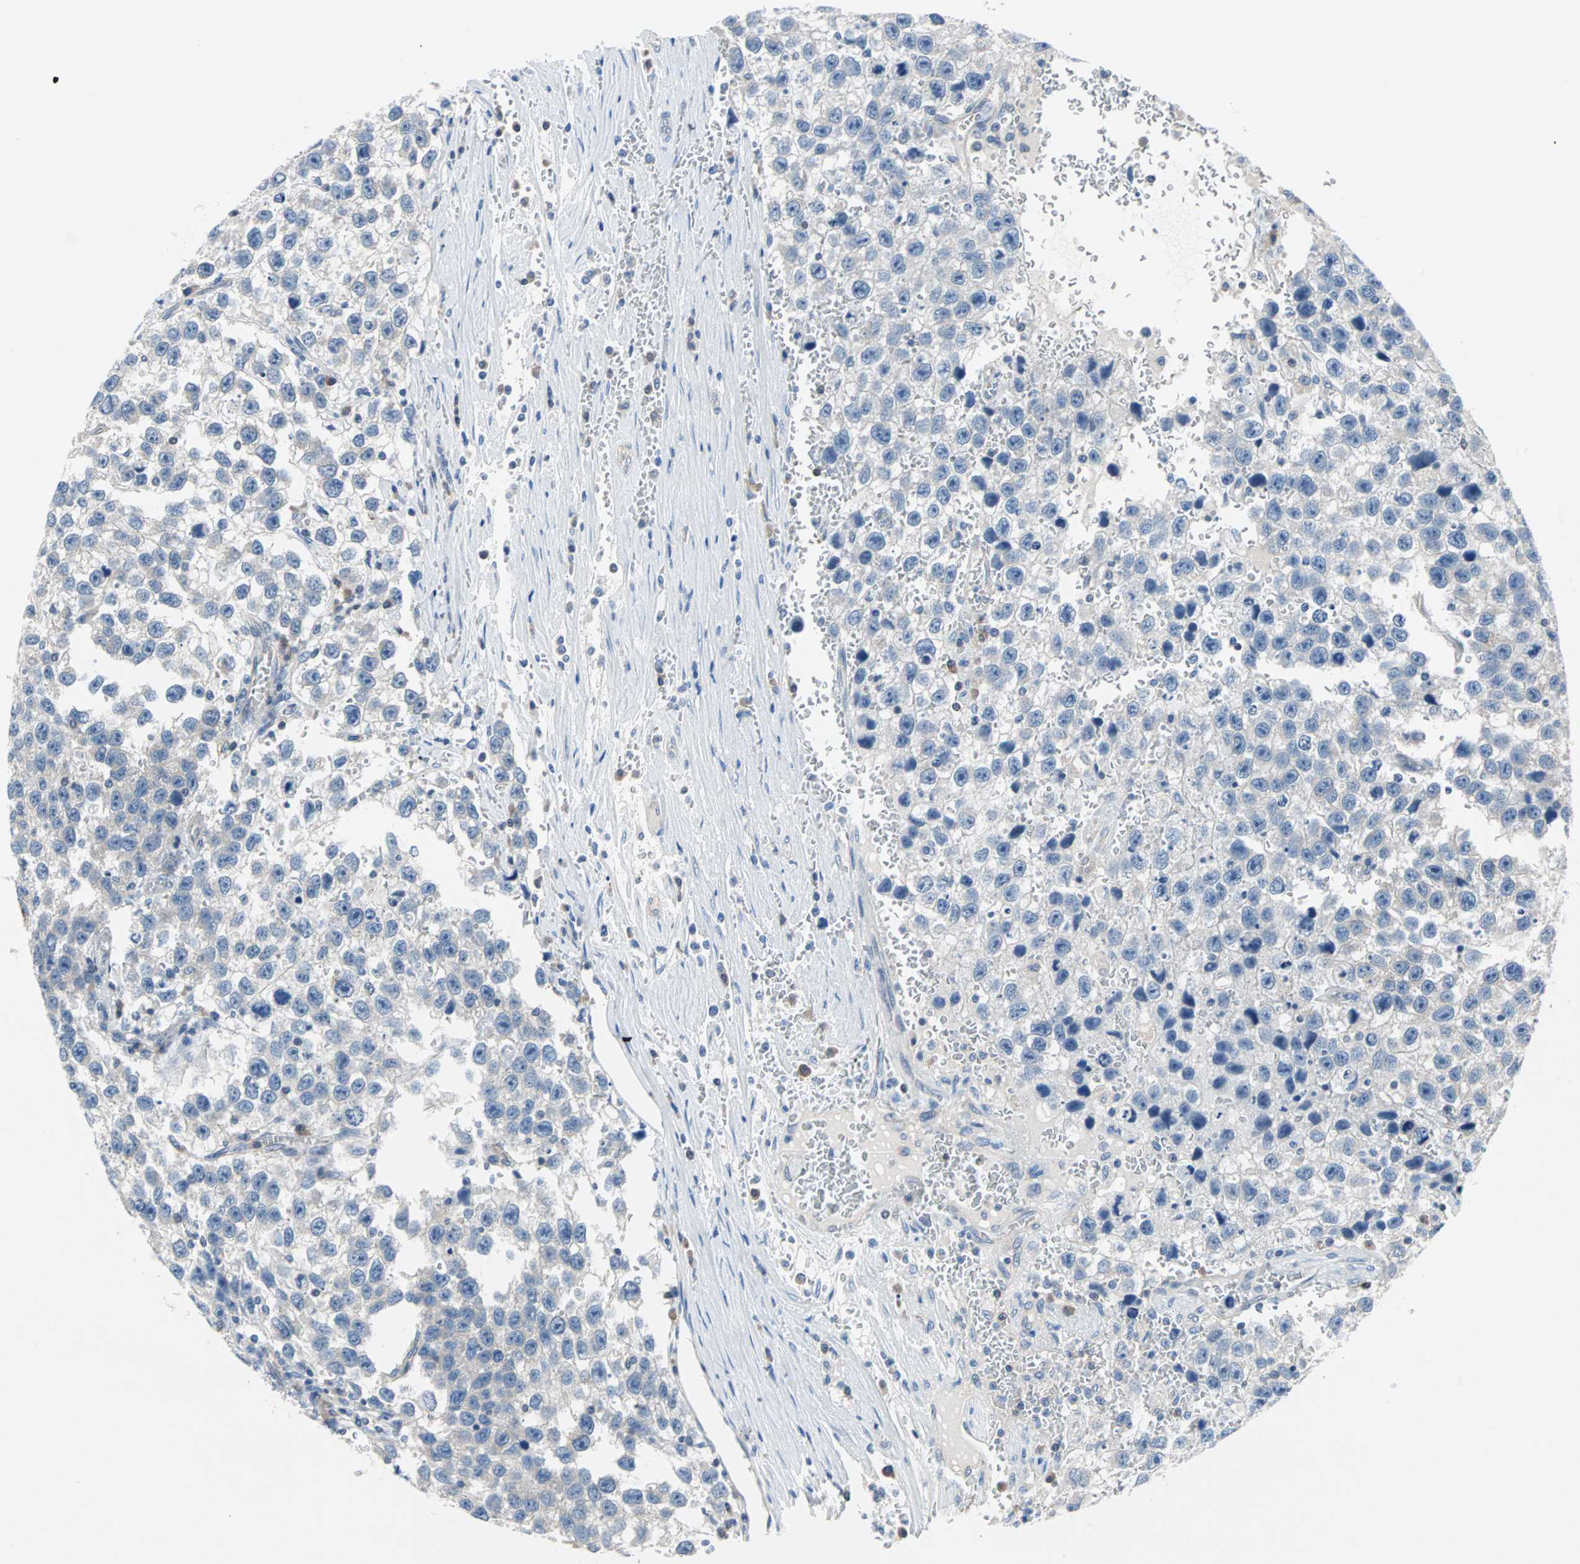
{"staining": {"intensity": "negative", "quantity": "none", "location": "none"}, "tissue": "testis cancer", "cell_type": "Tumor cells", "image_type": "cancer", "snomed": [{"axis": "morphology", "description": "Seminoma, NOS"}, {"axis": "topography", "description": "Testis"}], "caption": "Tumor cells are negative for protein expression in human testis cancer.", "gene": "MPI", "patient": {"sex": "male", "age": 33}}